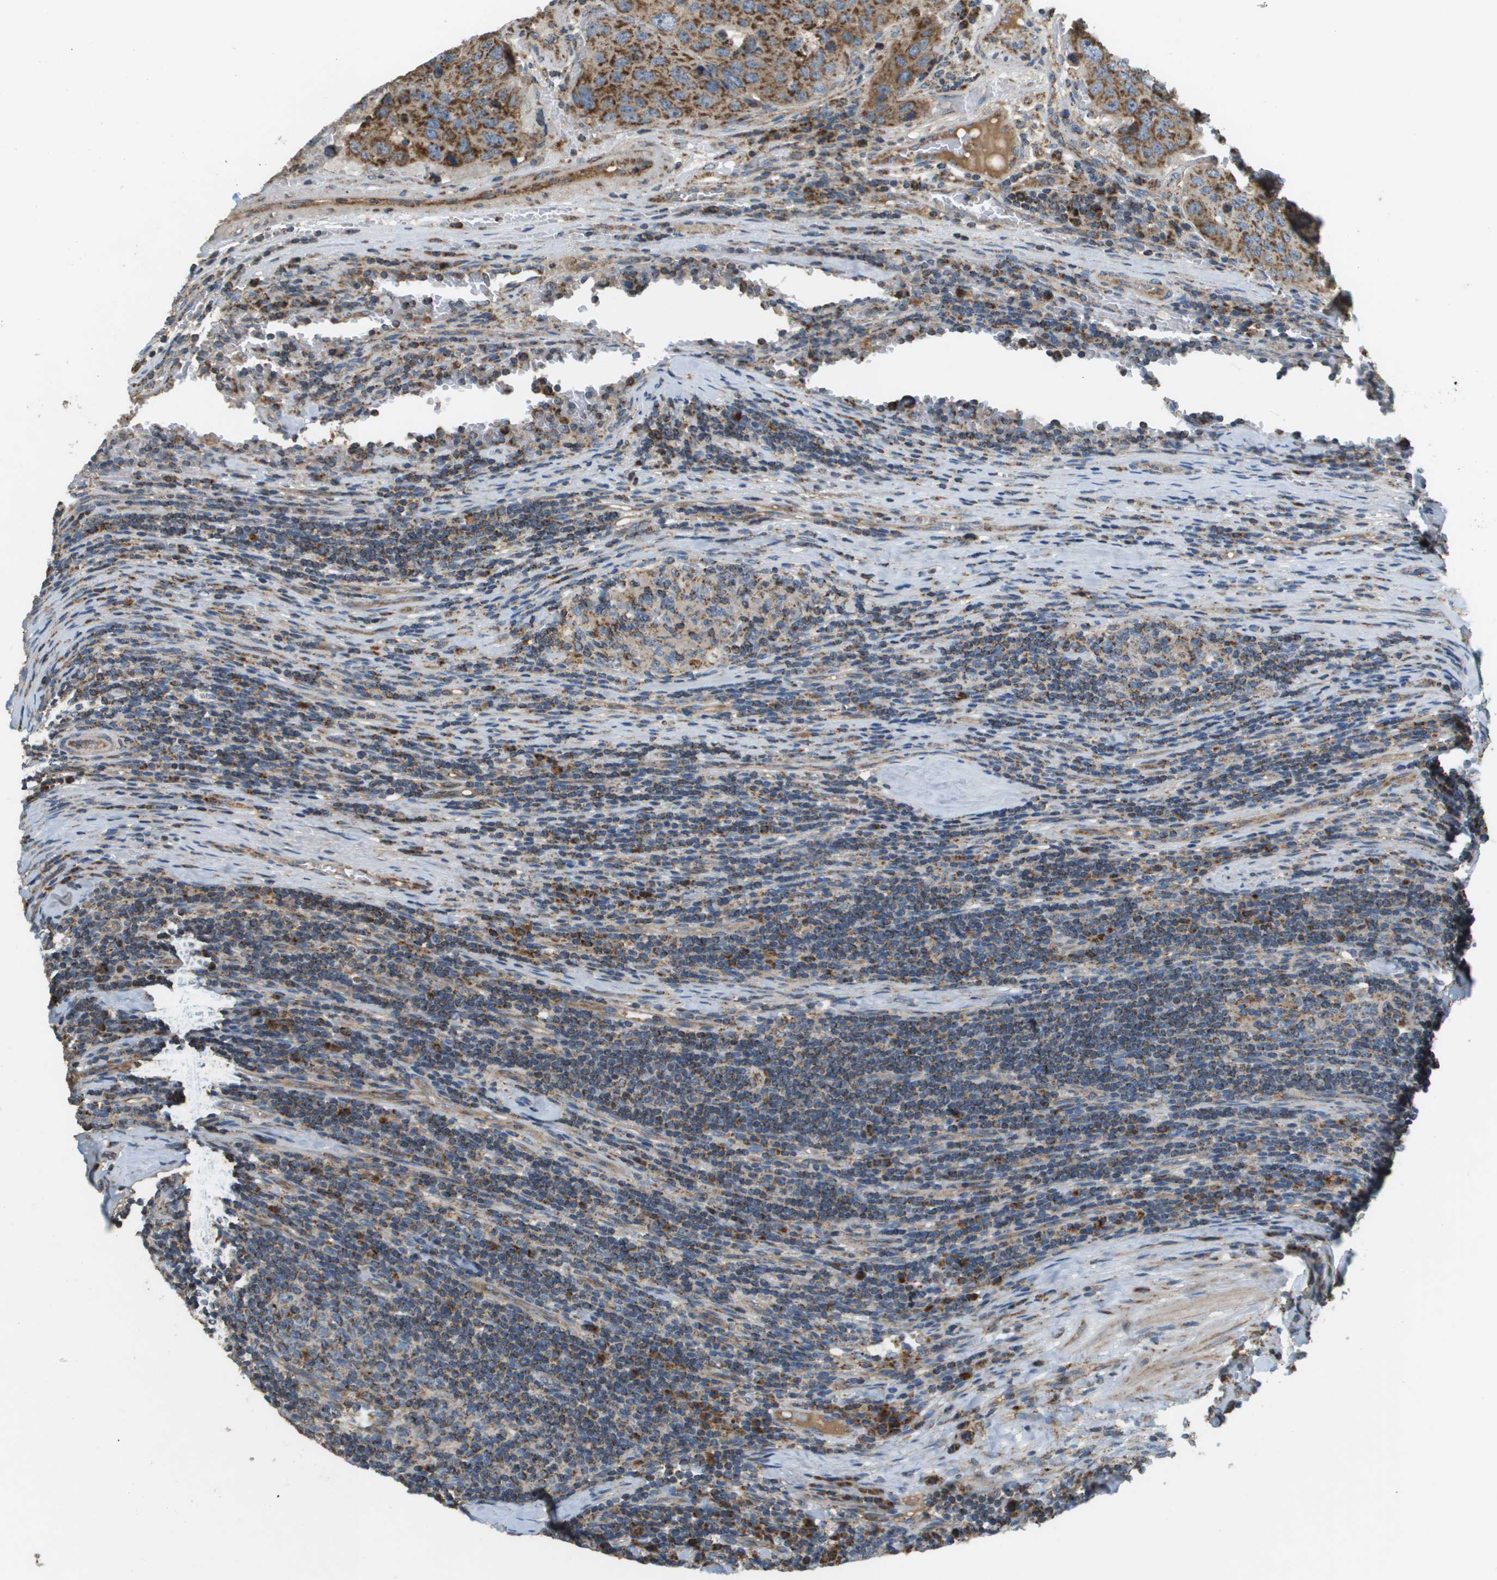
{"staining": {"intensity": "strong", "quantity": ">75%", "location": "cytoplasmic/membranous"}, "tissue": "urothelial cancer", "cell_type": "Tumor cells", "image_type": "cancer", "snomed": [{"axis": "morphology", "description": "Urothelial carcinoma, High grade"}, {"axis": "topography", "description": "Lymph node"}, {"axis": "topography", "description": "Urinary bladder"}], "caption": "Immunohistochemical staining of human urothelial cancer shows strong cytoplasmic/membranous protein expression in approximately >75% of tumor cells. The protein of interest is shown in brown color, while the nuclei are stained blue.", "gene": "NRK", "patient": {"sex": "male", "age": 51}}